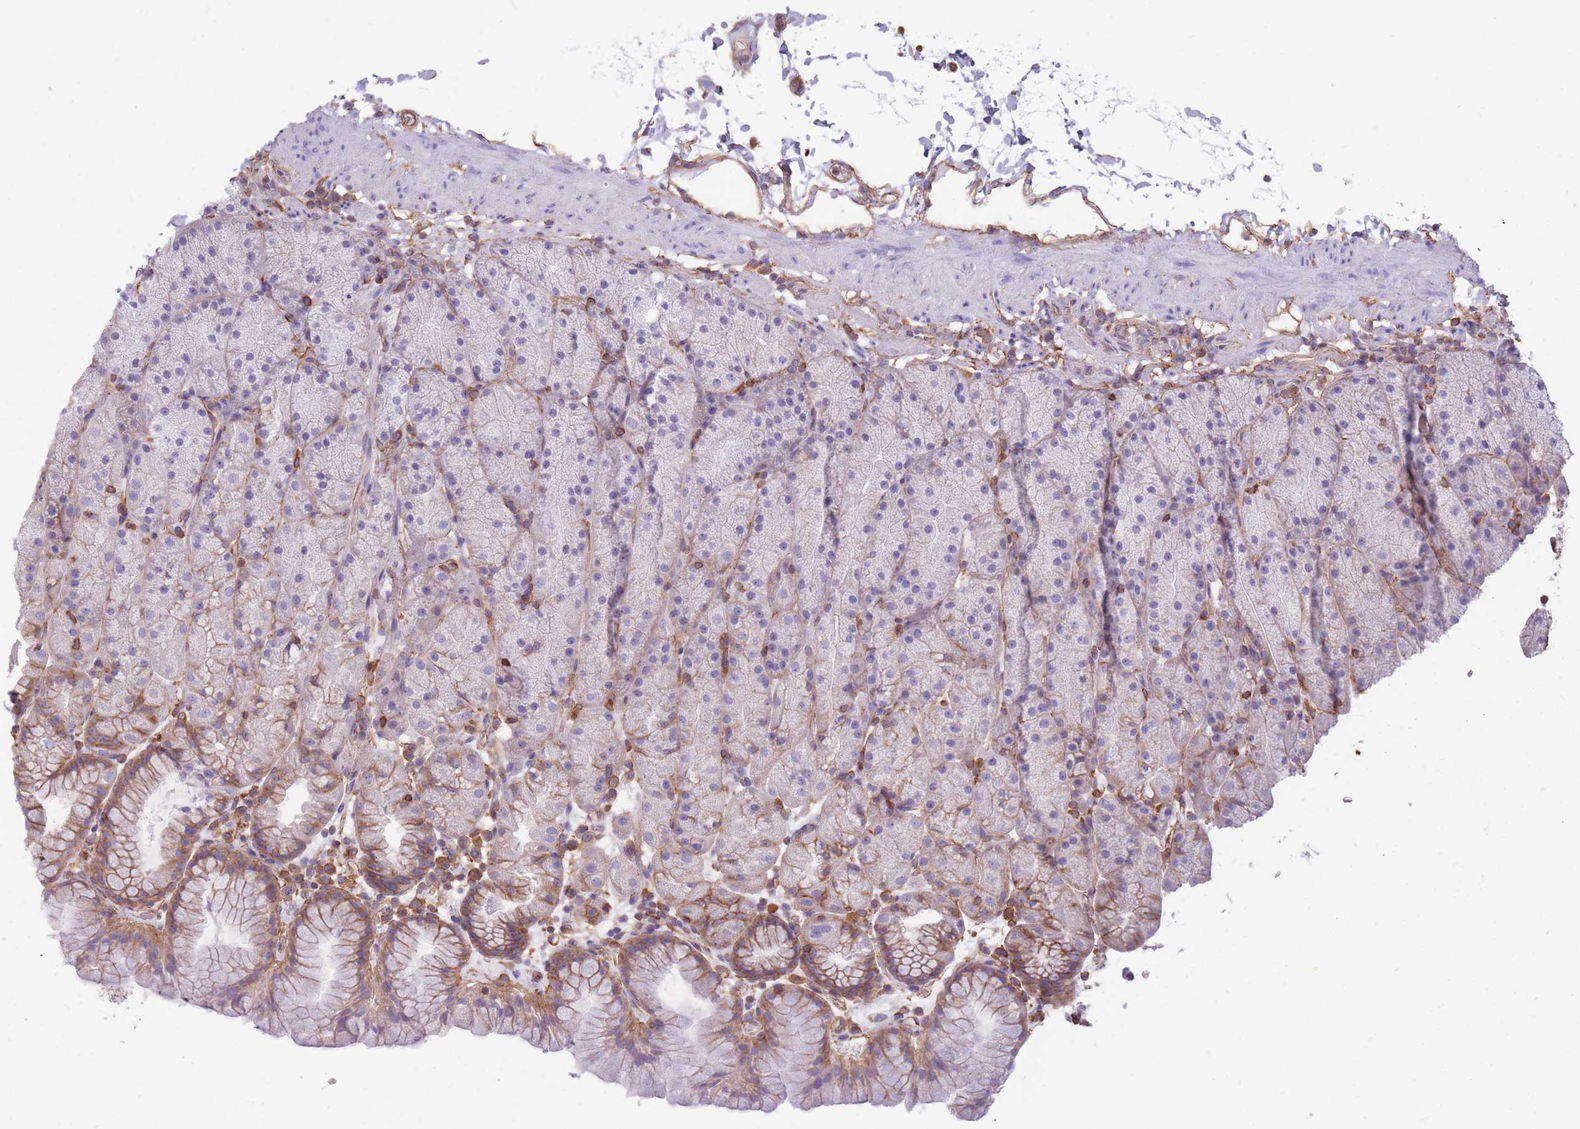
{"staining": {"intensity": "moderate", "quantity": "<25%", "location": "cytoplasmic/membranous"}, "tissue": "stomach", "cell_type": "Glandular cells", "image_type": "normal", "snomed": [{"axis": "morphology", "description": "Normal tissue, NOS"}, {"axis": "topography", "description": "Stomach, upper"}, {"axis": "topography", "description": "Stomach, lower"}], "caption": "Immunohistochemistry (DAB) staining of normal stomach exhibits moderate cytoplasmic/membranous protein positivity in approximately <25% of glandular cells. Nuclei are stained in blue.", "gene": "ADD1", "patient": {"sex": "male", "age": 67}}